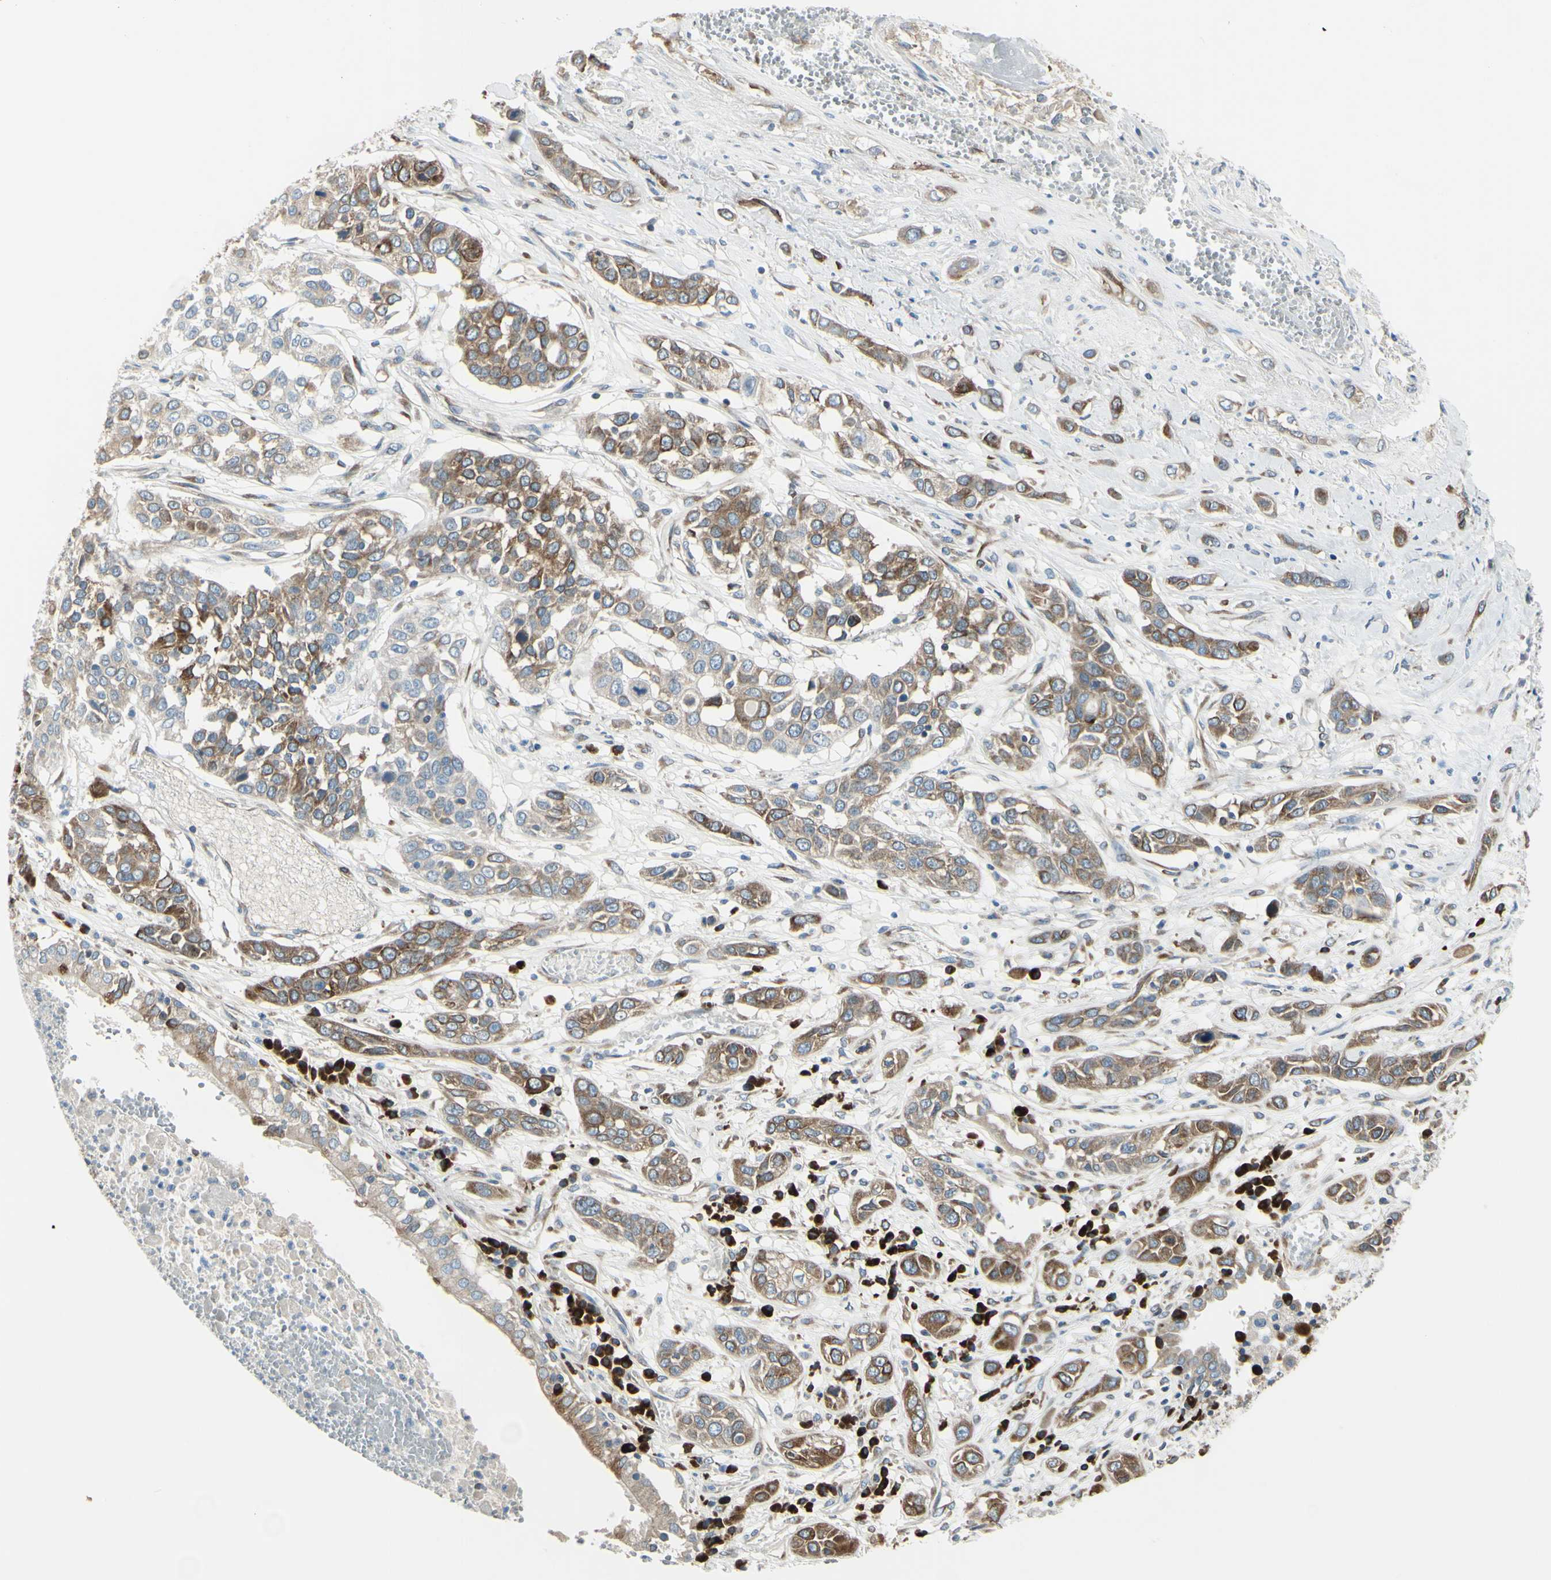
{"staining": {"intensity": "moderate", "quantity": ">75%", "location": "cytoplasmic/membranous"}, "tissue": "lung cancer", "cell_type": "Tumor cells", "image_type": "cancer", "snomed": [{"axis": "morphology", "description": "Squamous cell carcinoma, NOS"}, {"axis": "topography", "description": "Lung"}], "caption": "This photomicrograph displays IHC staining of human lung squamous cell carcinoma, with medium moderate cytoplasmic/membranous positivity in approximately >75% of tumor cells.", "gene": "SELENOS", "patient": {"sex": "male", "age": 71}}